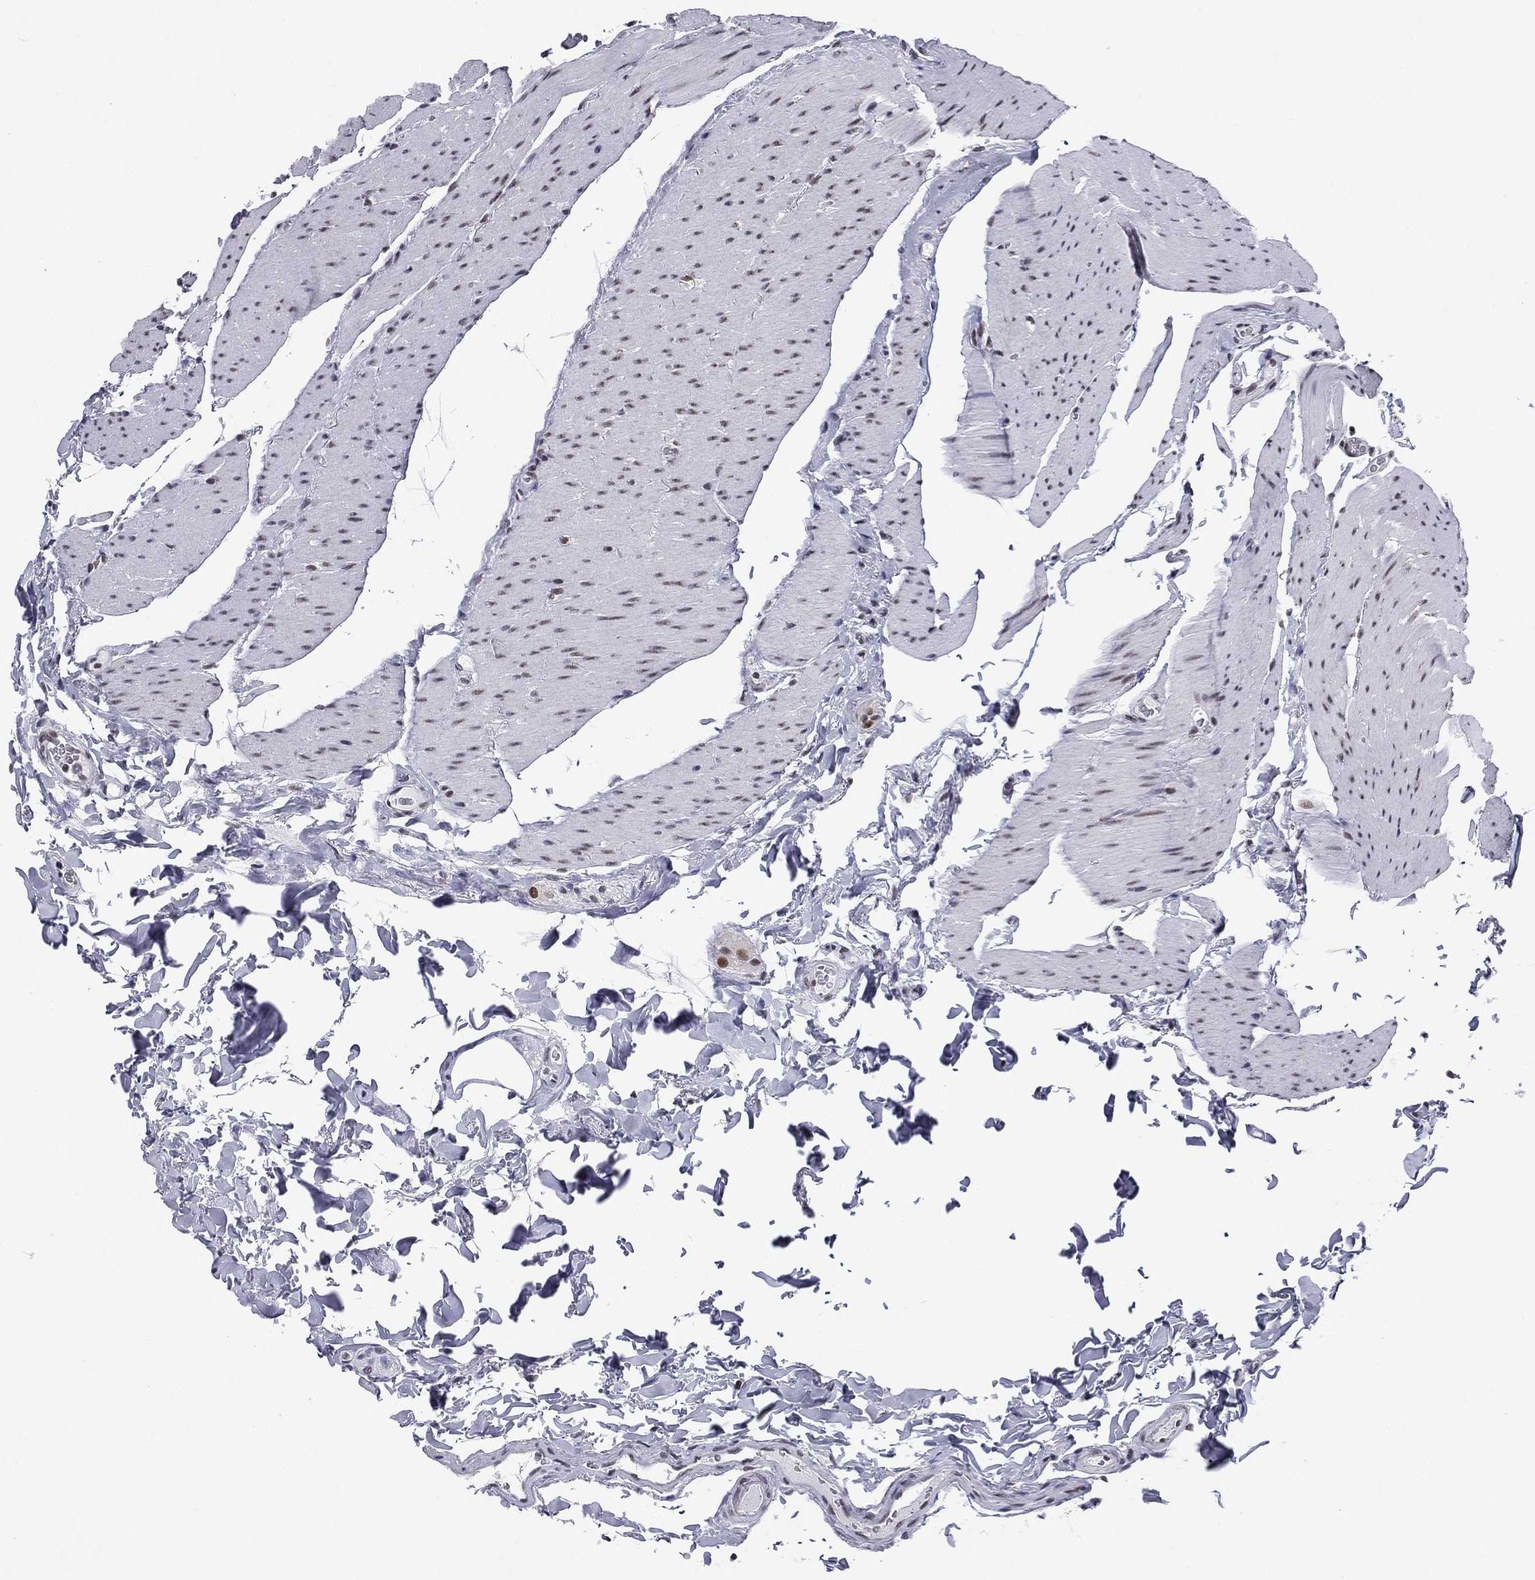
{"staining": {"intensity": "negative", "quantity": "none", "location": "none"}, "tissue": "colon", "cell_type": "Endothelial cells", "image_type": "normal", "snomed": [{"axis": "morphology", "description": "Normal tissue, NOS"}, {"axis": "topography", "description": "Colon"}], "caption": "Immunohistochemistry (IHC) image of normal colon: human colon stained with DAB (3,3'-diaminobenzidine) exhibits no significant protein expression in endothelial cells.", "gene": "ETV5", "patient": {"sex": "female", "age": 86}}